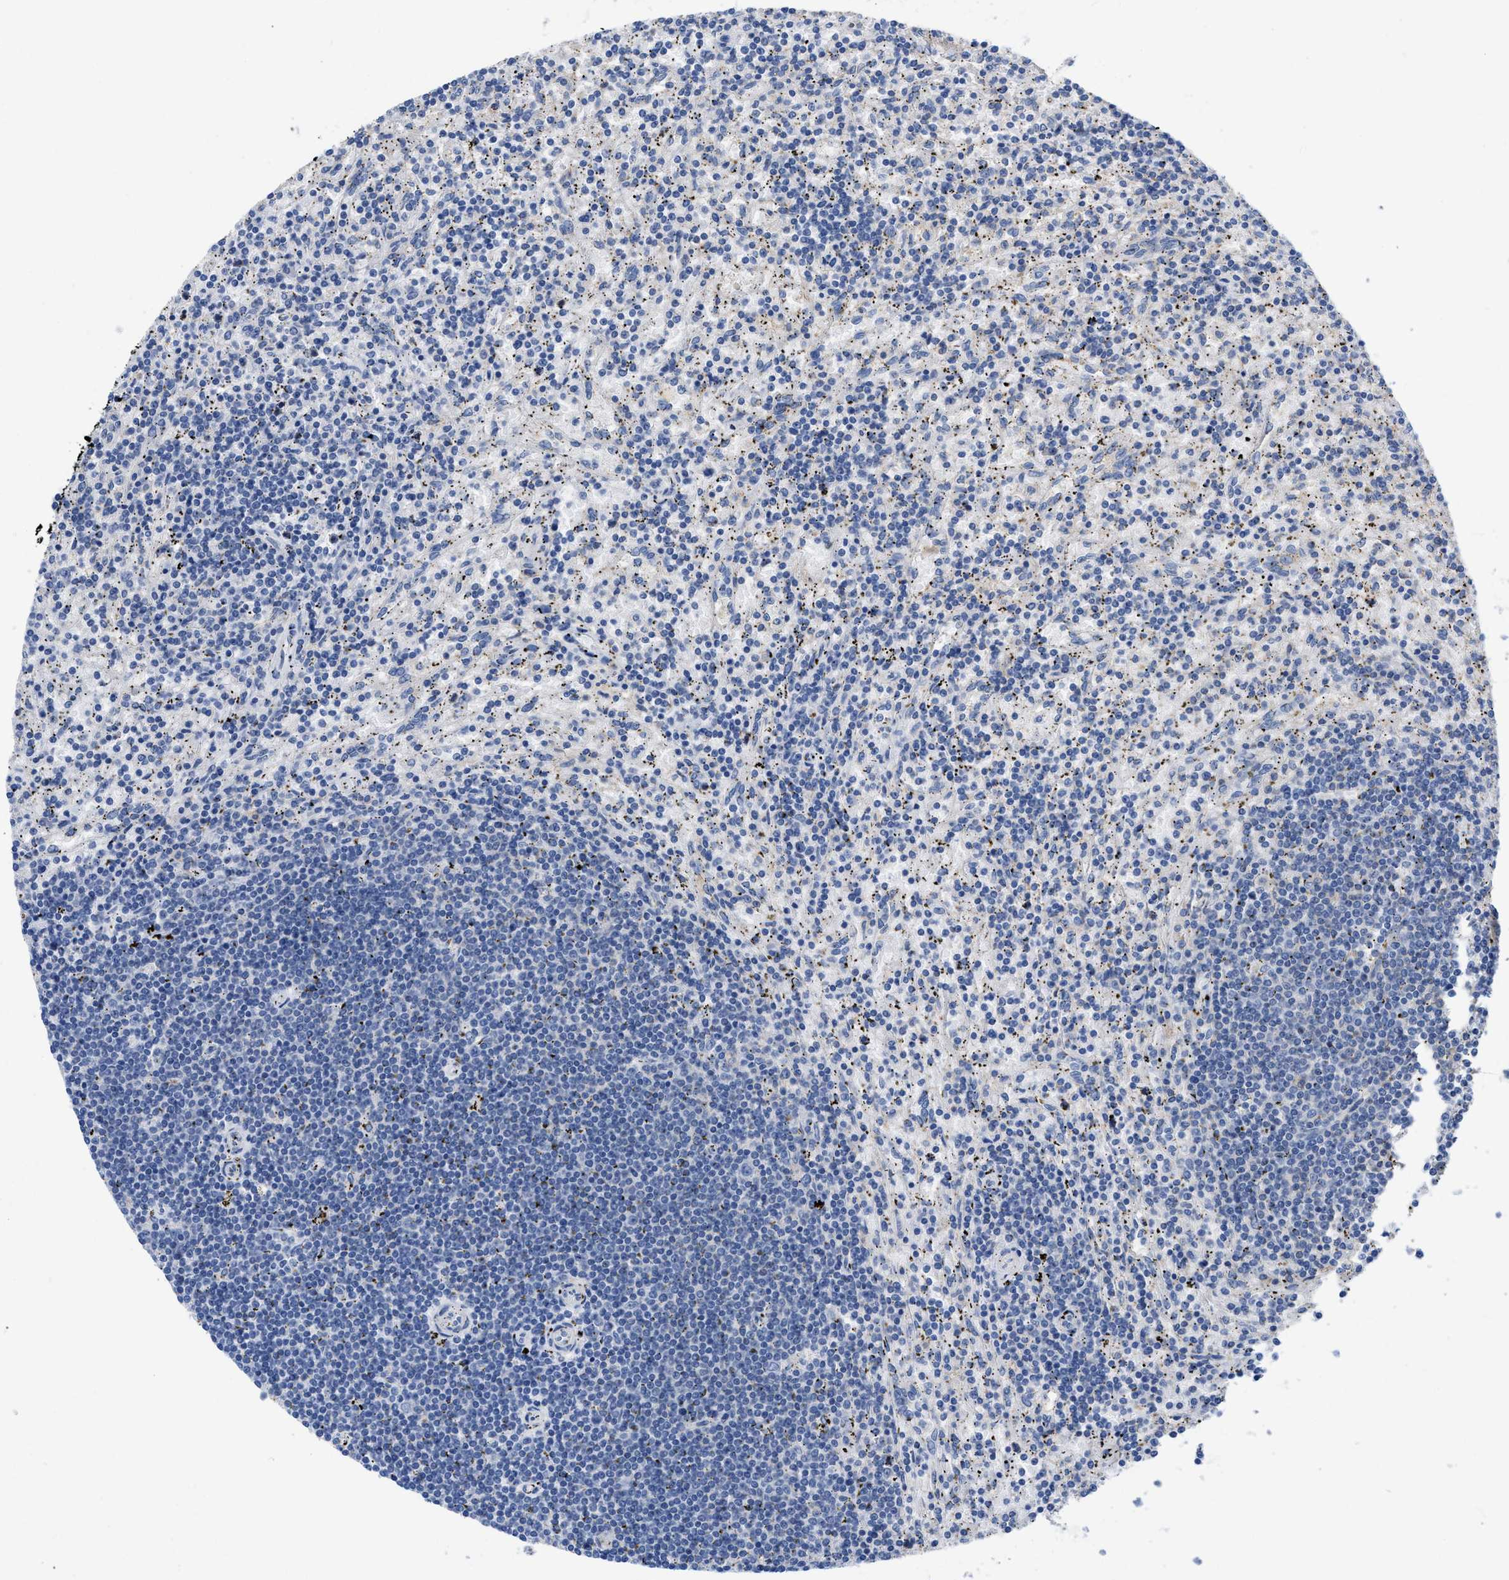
{"staining": {"intensity": "negative", "quantity": "none", "location": "none"}, "tissue": "lymphoma", "cell_type": "Tumor cells", "image_type": "cancer", "snomed": [{"axis": "morphology", "description": "Malignant lymphoma, non-Hodgkin's type, Low grade"}, {"axis": "topography", "description": "Spleen"}], "caption": "A histopathology image of lymphoma stained for a protein demonstrates no brown staining in tumor cells. (Stains: DAB (3,3'-diaminobenzidine) immunohistochemistry with hematoxylin counter stain, Microscopy: brightfield microscopy at high magnification).", "gene": "TMEM131", "patient": {"sex": "male", "age": 76}}